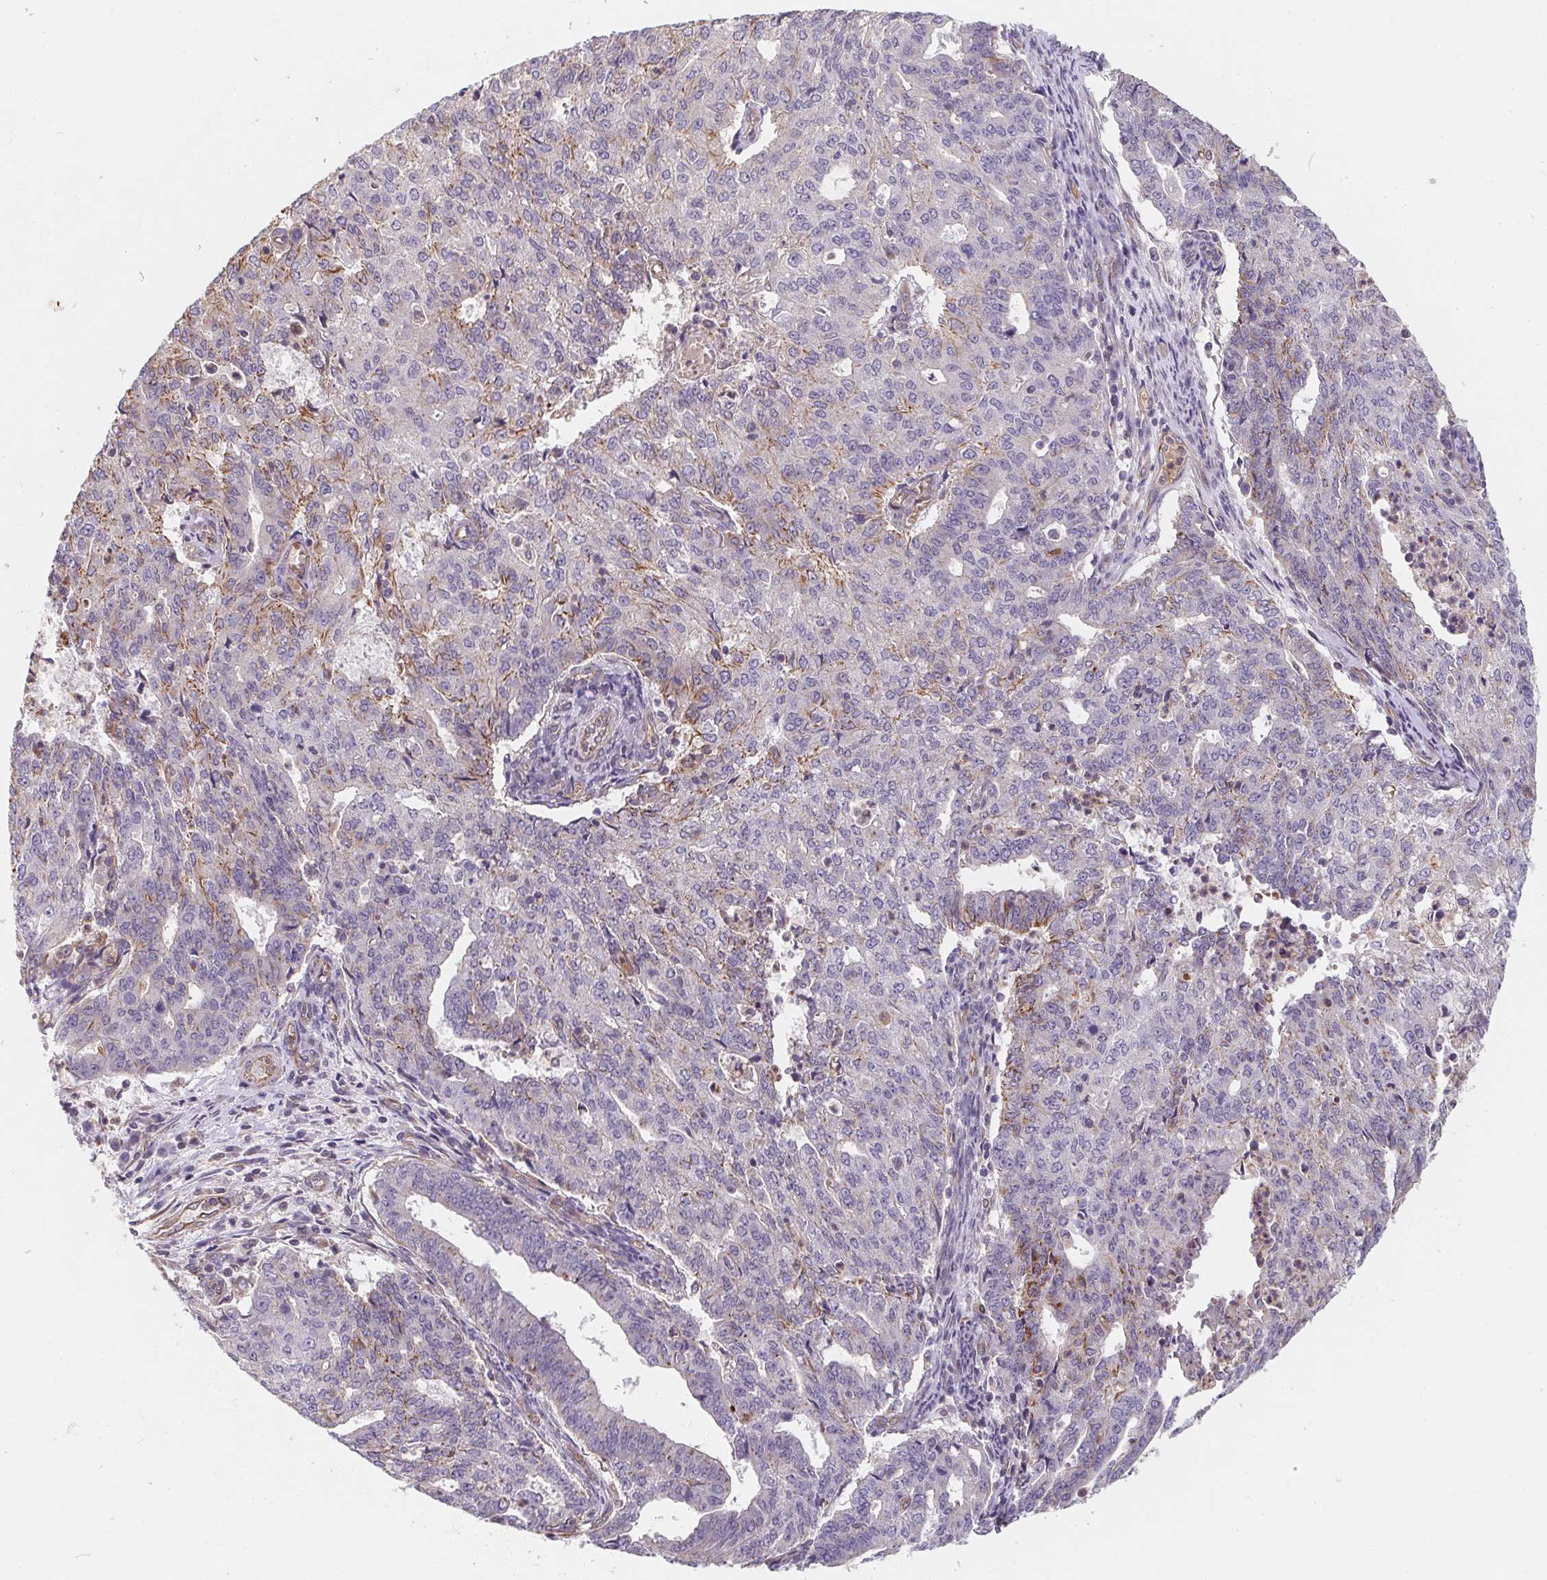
{"staining": {"intensity": "moderate", "quantity": "<25%", "location": "cytoplasmic/membranous"}, "tissue": "endometrial cancer", "cell_type": "Tumor cells", "image_type": "cancer", "snomed": [{"axis": "morphology", "description": "Adenocarcinoma, NOS"}, {"axis": "topography", "description": "Endometrium"}], "caption": "Brown immunohistochemical staining in endometrial cancer (adenocarcinoma) exhibits moderate cytoplasmic/membranous positivity in approximately <25% of tumor cells. (IHC, brightfield microscopy, high magnification).", "gene": "TBKBP1", "patient": {"sex": "female", "age": 82}}